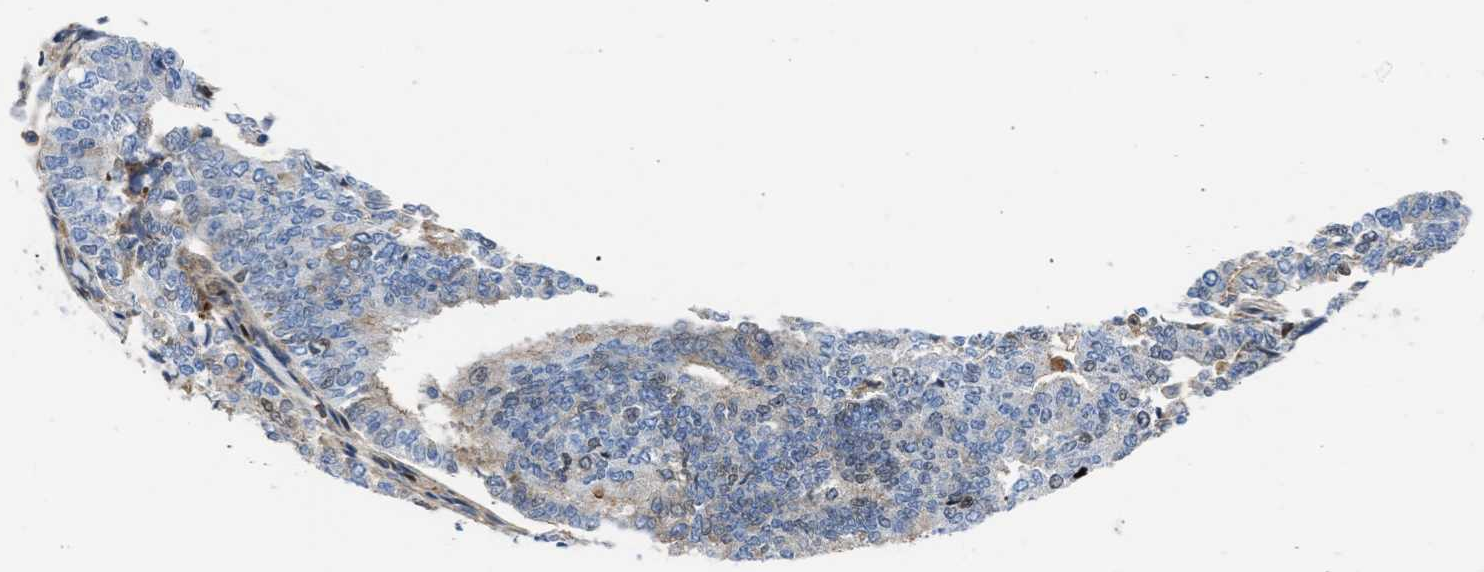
{"staining": {"intensity": "weak", "quantity": "<25%", "location": "cytoplasmic/membranous,nuclear"}, "tissue": "endometrial cancer", "cell_type": "Tumor cells", "image_type": "cancer", "snomed": [{"axis": "morphology", "description": "Adenocarcinoma, NOS"}, {"axis": "topography", "description": "Endometrium"}], "caption": "This is a photomicrograph of IHC staining of endometrial cancer, which shows no positivity in tumor cells. (DAB (3,3'-diaminobenzidine) immunohistochemistry (IHC) with hematoxylin counter stain).", "gene": "MAS1L", "patient": {"sex": "female", "age": 70}}